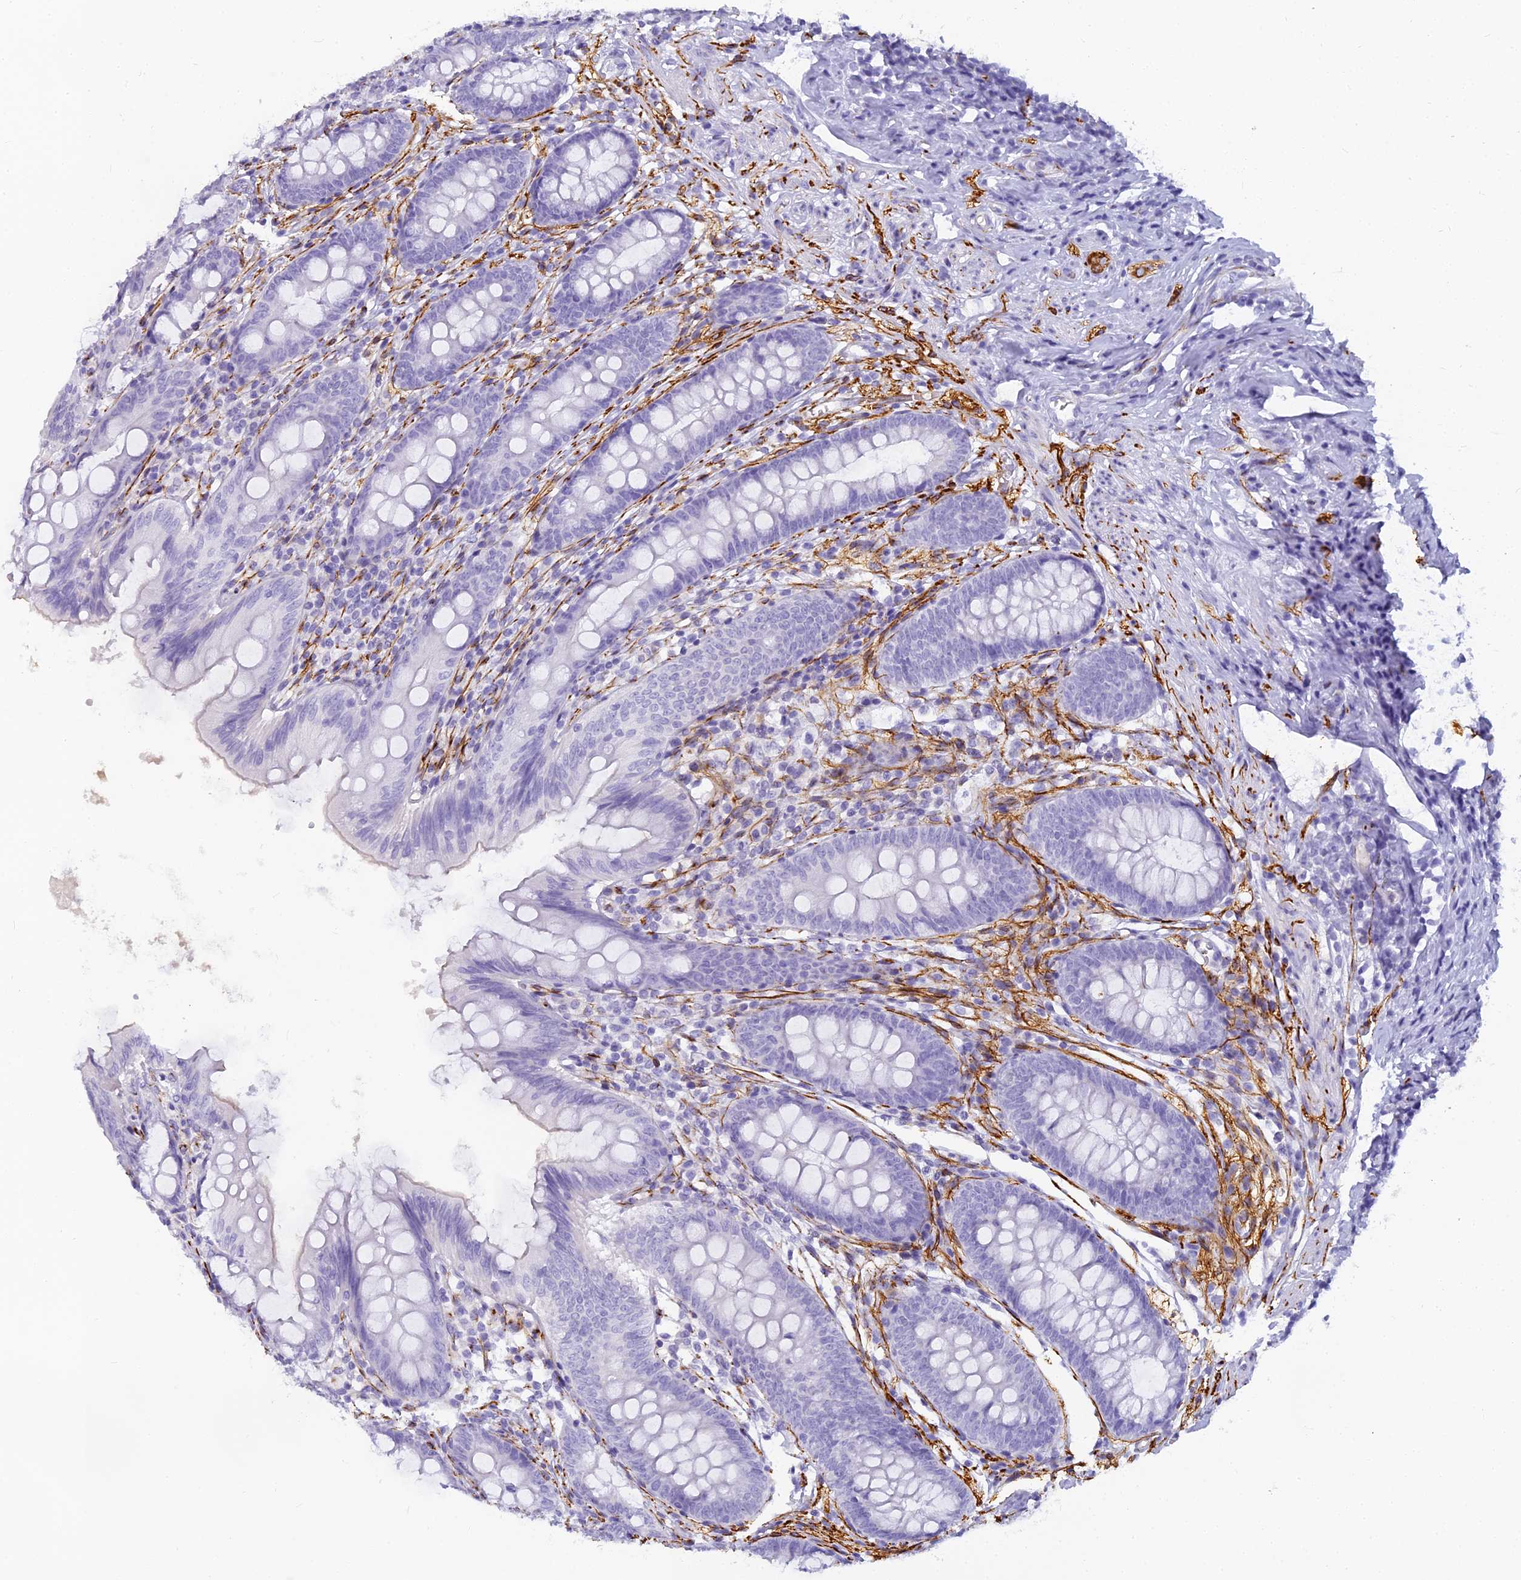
{"staining": {"intensity": "negative", "quantity": "none", "location": "none"}, "tissue": "appendix", "cell_type": "Glandular cells", "image_type": "normal", "snomed": [{"axis": "morphology", "description": "Normal tissue, NOS"}, {"axis": "topography", "description": "Appendix"}], "caption": "Immunohistochemistry (IHC) photomicrograph of normal appendix: human appendix stained with DAB (3,3'-diaminobenzidine) exhibits no significant protein expression in glandular cells. (DAB (3,3'-diaminobenzidine) immunohistochemistry, high magnification).", "gene": "ENSG00000265118", "patient": {"sex": "female", "age": 51}}